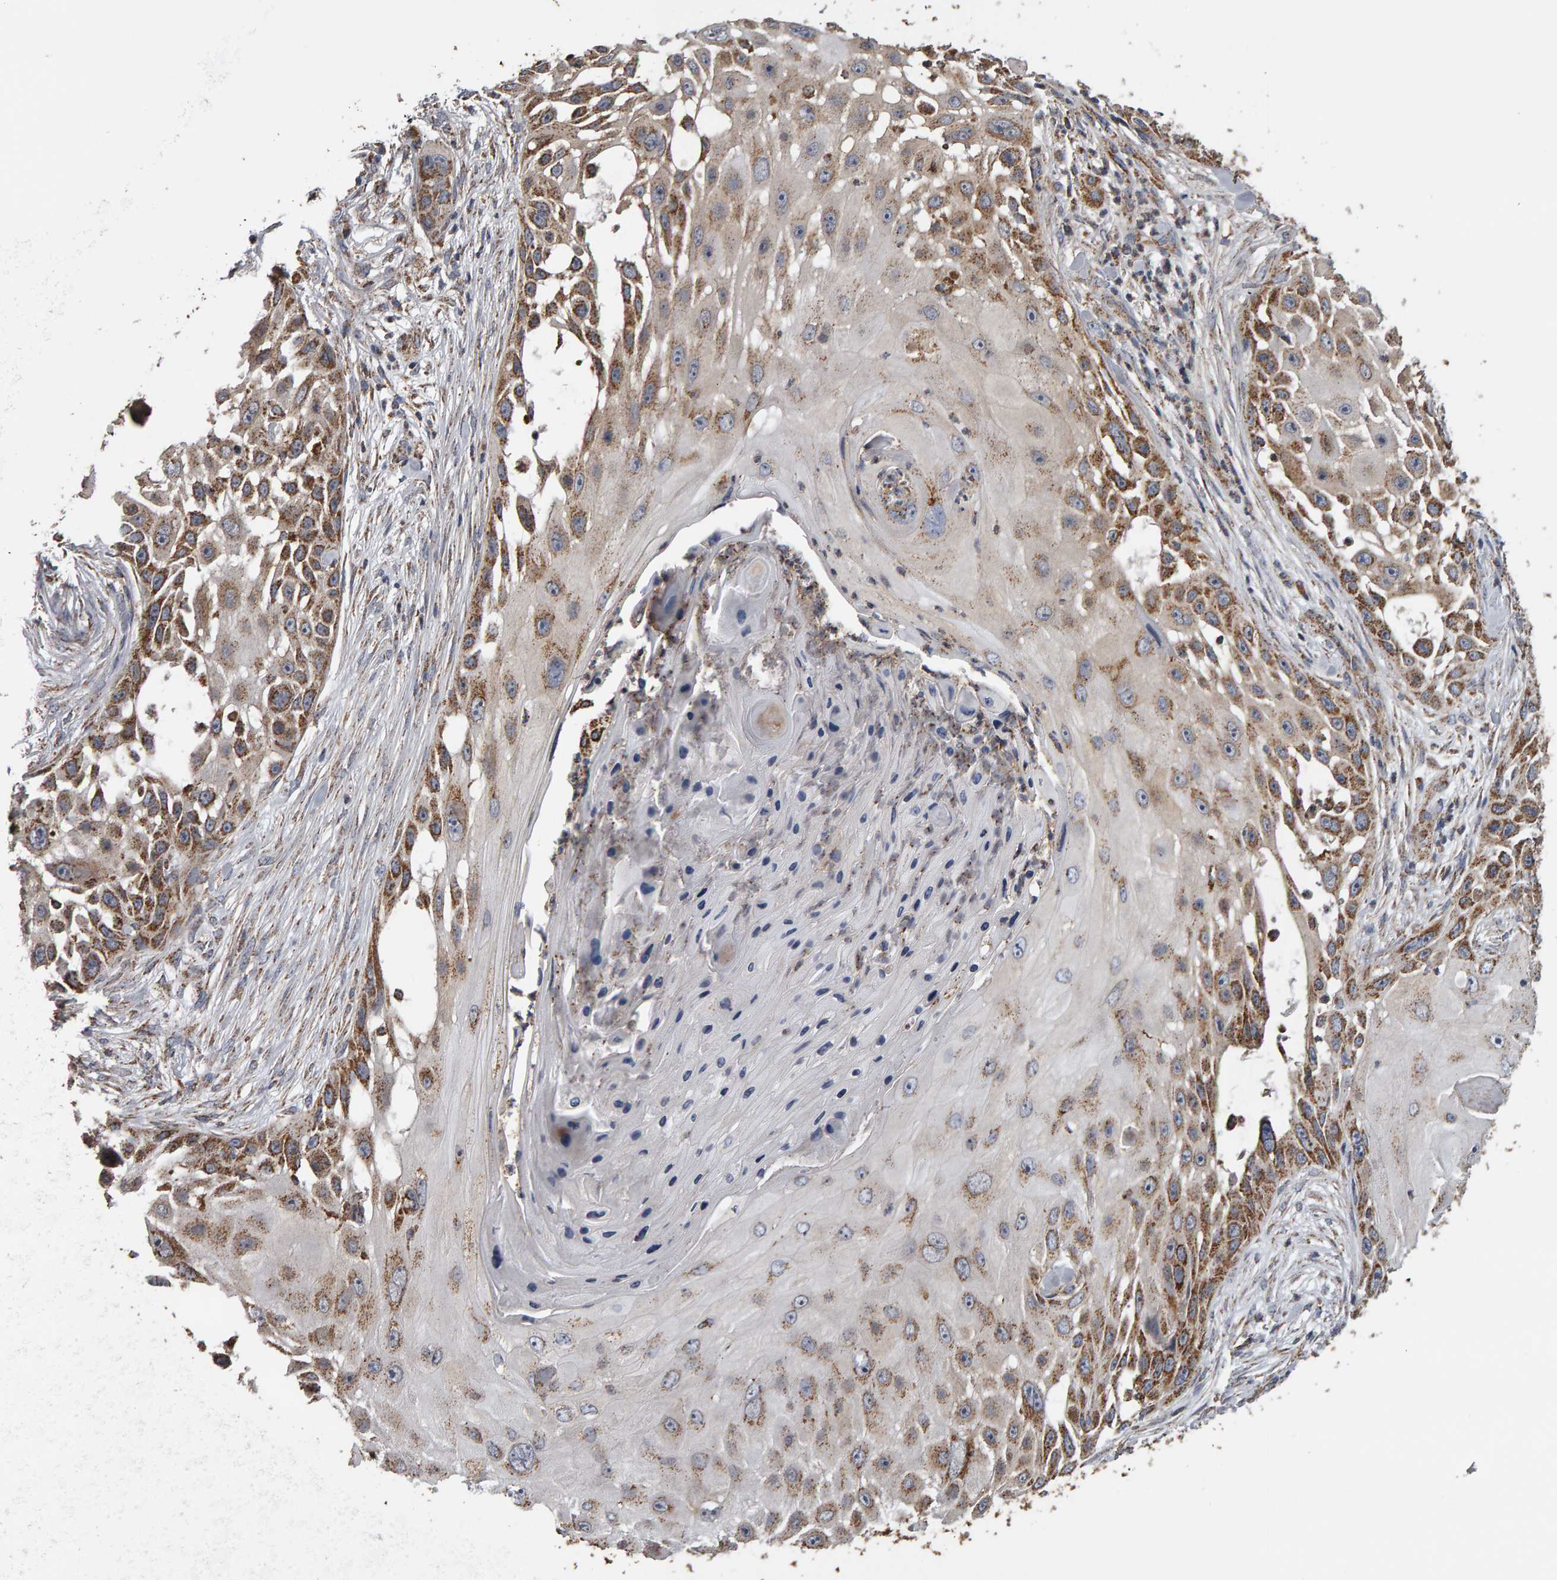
{"staining": {"intensity": "moderate", "quantity": ">75%", "location": "cytoplasmic/membranous"}, "tissue": "skin cancer", "cell_type": "Tumor cells", "image_type": "cancer", "snomed": [{"axis": "morphology", "description": "Squamous cell carcinoma, NOS"}, {"axis": "topography", "description": "Skin"}], "caption": "This photomicrograph exhibits immunohistochemistry (IHC) staining of human skin cancer (squamous cell carcinoma), with medium moderate cytoplasmic/membranous expression in approximately >75% of tumor cells.", "gene": "TOM1L1", "patient": {"sex": "female", "age": 44}}